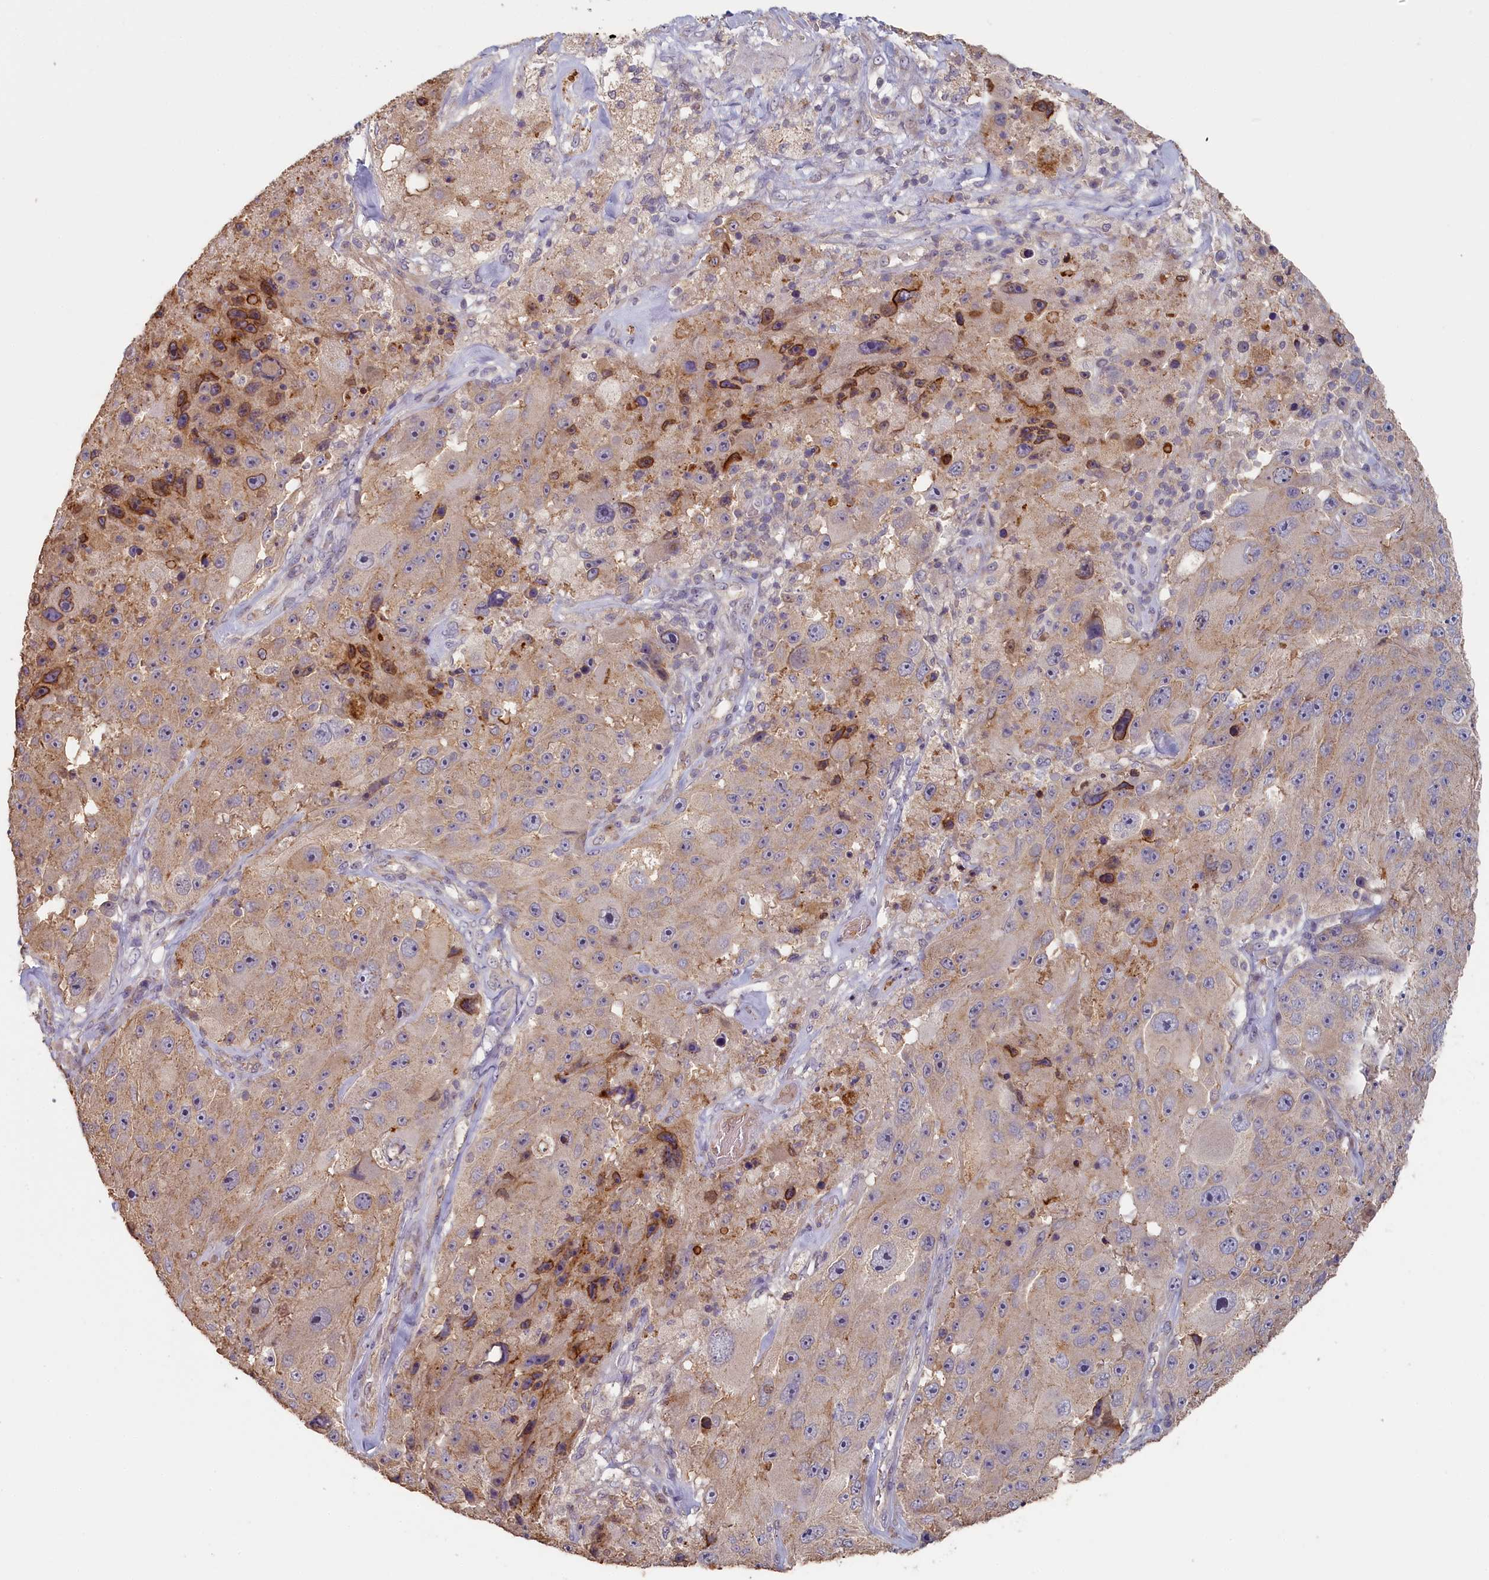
{"staining": {"intensity": "weak", "quantity": "25%-75%", "location": "cytoplasmic/membranous"}, "tissue": "melanoma", "cell_type": "Tumor cells", "image_type": "cancer", "snomed": [{"axis": "morphology", "description": "Malignant melanoma, Metastatic site"}, {"axis": "topography", "description": "Lymph node"}], "caption": "A high-resolution image shows immunohistochemistry (IHC) staining of malignant melanoma (metastatic site), which reveals weak cytoplasmic/membranous positivity in approximately 25%-75% of tumor cells.", "gene": "STX16", "patient": {"sex": "male", "age": 62}}